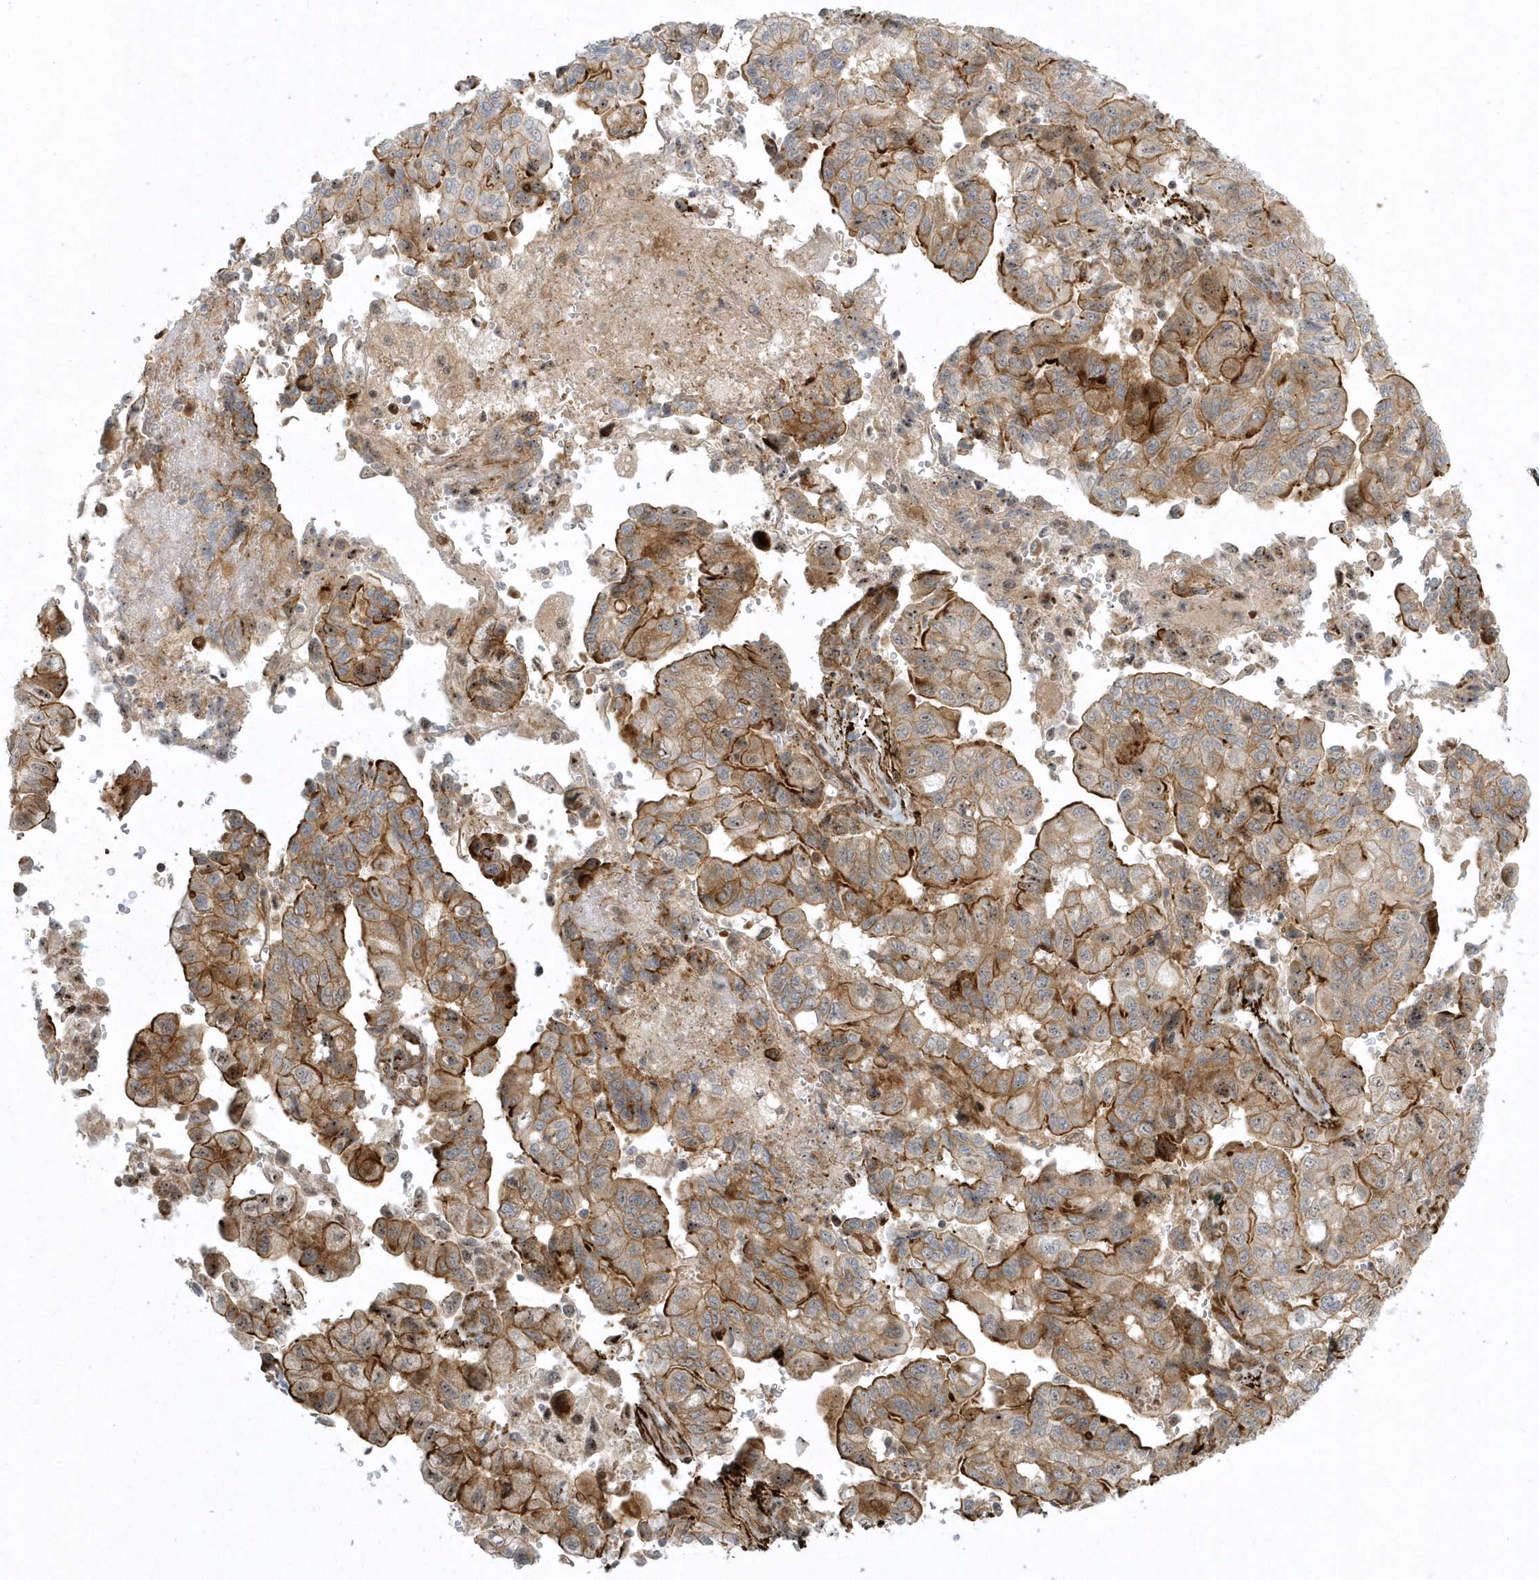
{"staining": {"intensity": "moderate", "quantity": "25%-75%", "location": "cytoplasmic/membranous"}, "tissue": "pancreatic cancer", "cell_type": "Tumor cells", "image_type": "cancer", "snomed": [{"axis": "morphology", "description": "Adenocarcinoma, NOS"}, {"axis": "topography", "description": "Pancreas"}], "caption": "There is medium levels of moderate cytoplasmic/membranous expression in tumor cells of pancreatic cancer, as demonstrated by immunohistochemical staining (brown color).", "gene": "MASP2", "patient": {"sex": "male", "age": 51}}